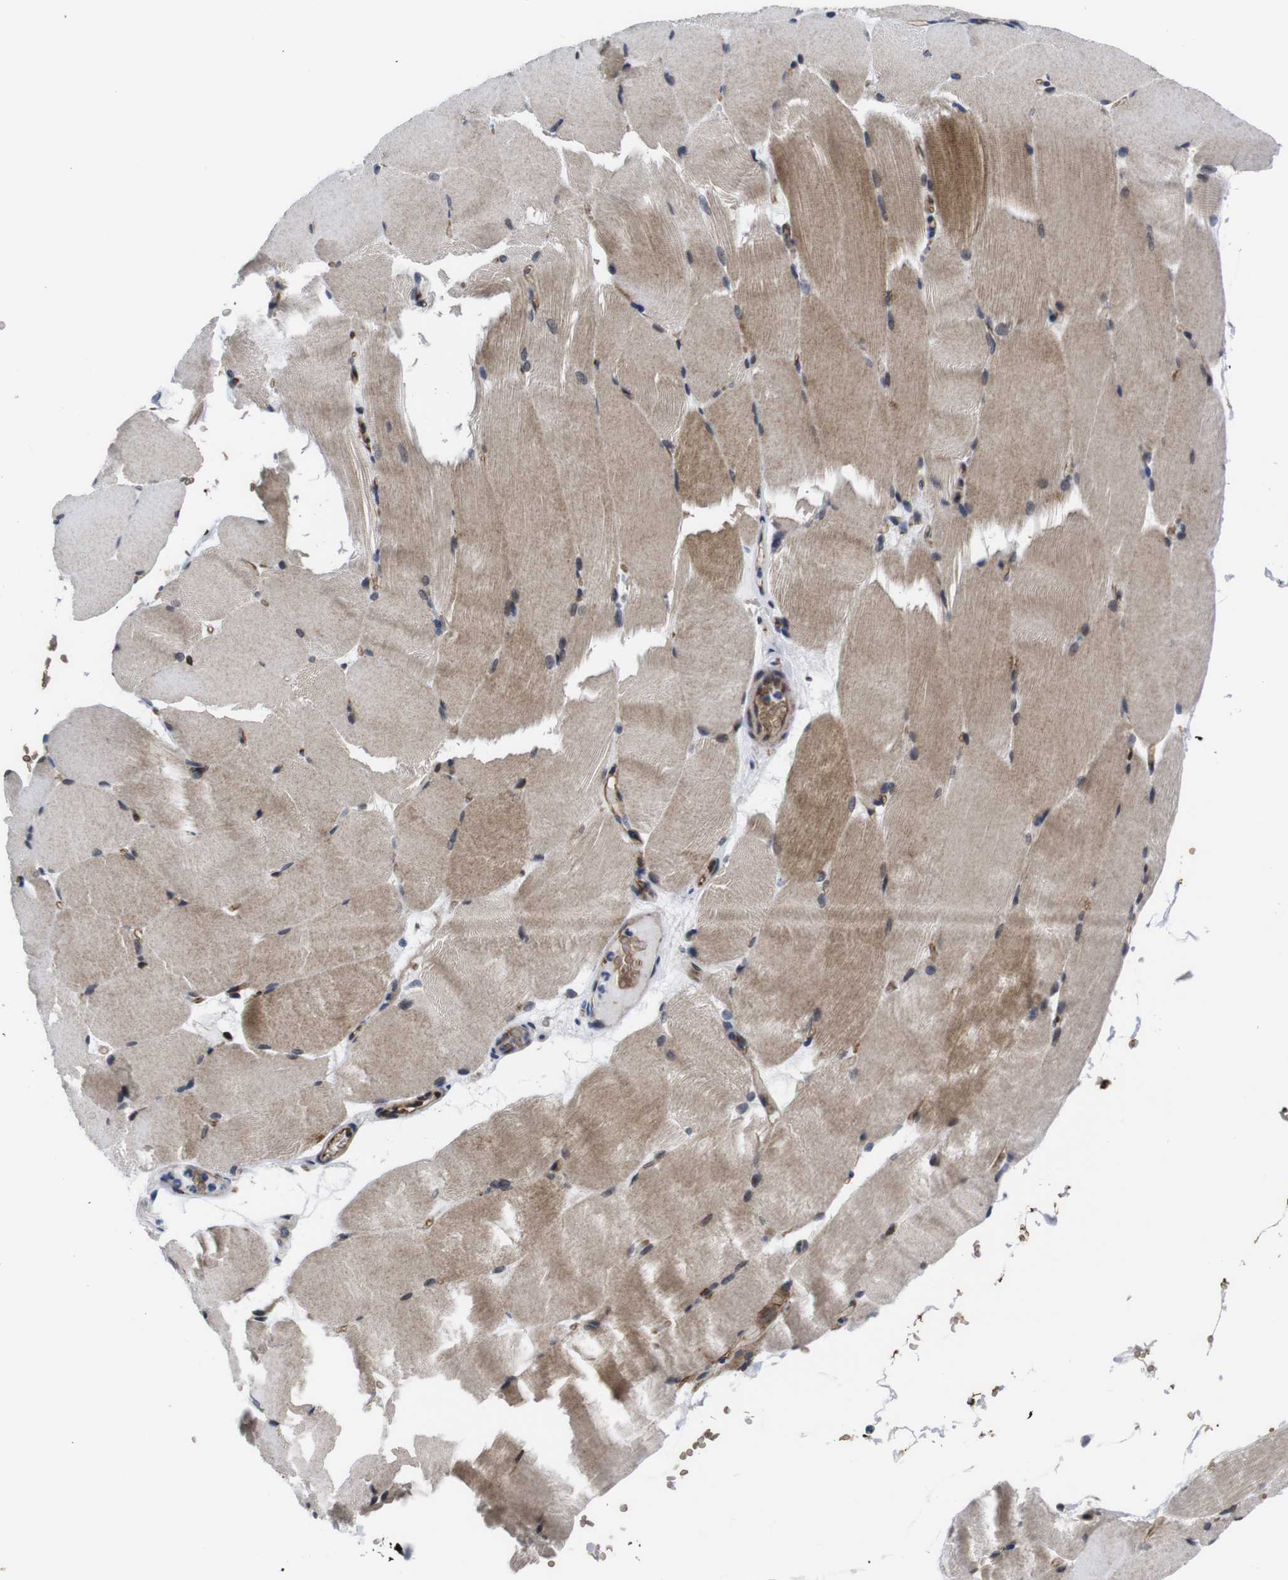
{"staining": {"intensity": "moderate", "quantity": "25%-75%", "location": "cytoplasmic/membranous"}, "tissue": "skeletal muscle", "cell_type": "Myocytes", "image_type": "normal", "snomed": [{"axis": "morphology", "description": "Normal tissue, NOS"}, {"axis": "topography", "description": "Skeletal muscle"}, {"axis": "topography", "description": "Parathyroid gland"}], "caption": "Immunohistochemical staining of benign human skeletal muscle exhibits medium levels of moderate cytoplasmic/membranous expression in approximately 25%-75% of myocytes.", "gene": "SOCS3", "patient": {"sex": "female", "age": 37}}